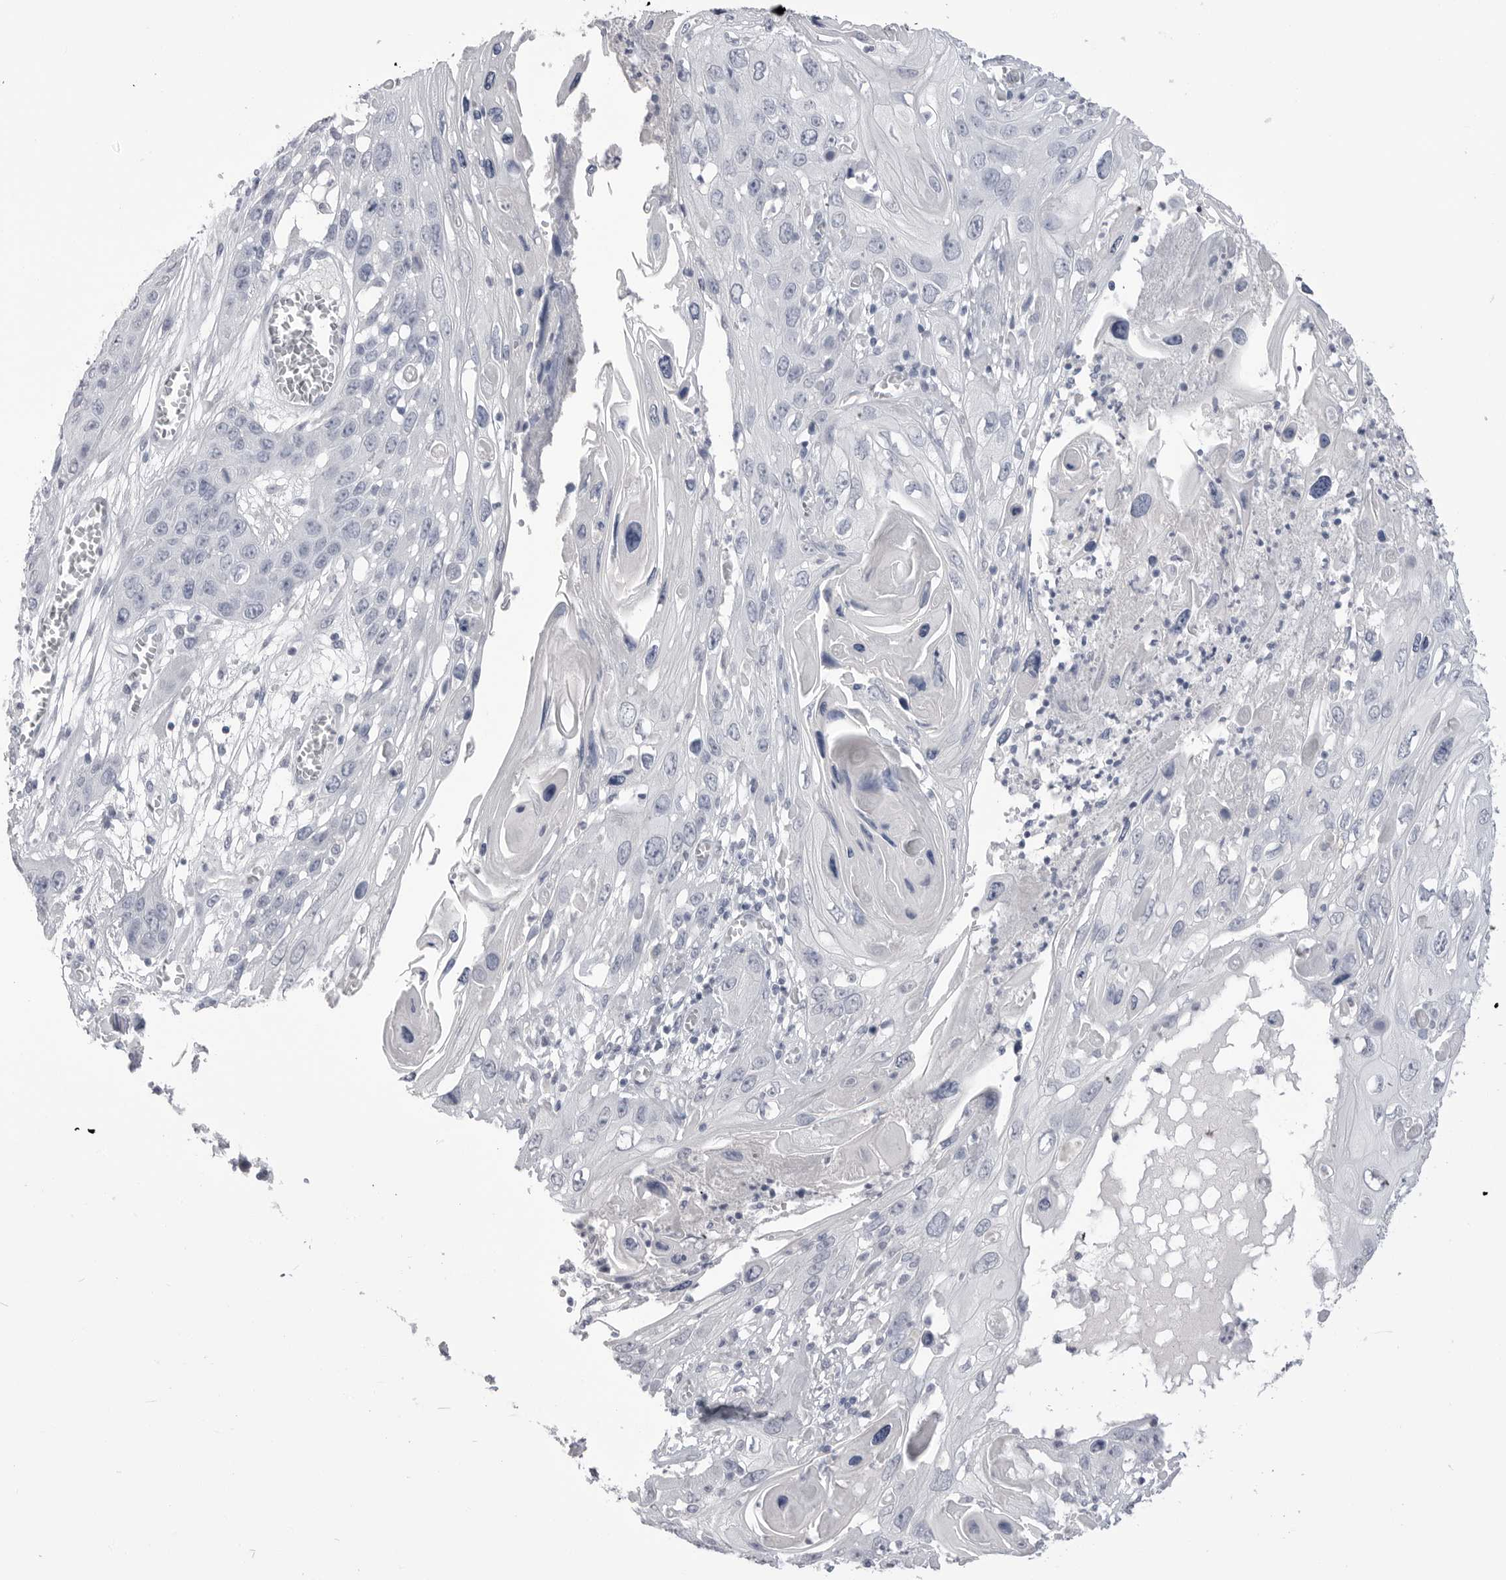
{"staining": {"intensity": "negative", "quantity": "none", "location": "none"}, "tissue": "skin cancer", "cell_type": "Tumor cells", "image_type": "cancer", "snomed": [{"axis": "morphology", "description": "Squamous cell carcinoma, NOS"}, {"axis": "topography", "description": "Skin"}], "caption": "The image exhibits no significant positivity in tumor cells of skin cancer (squamous cell carcinoma).", "gene": "CPB1", "patient": {"sex": "male", "age": 55}}